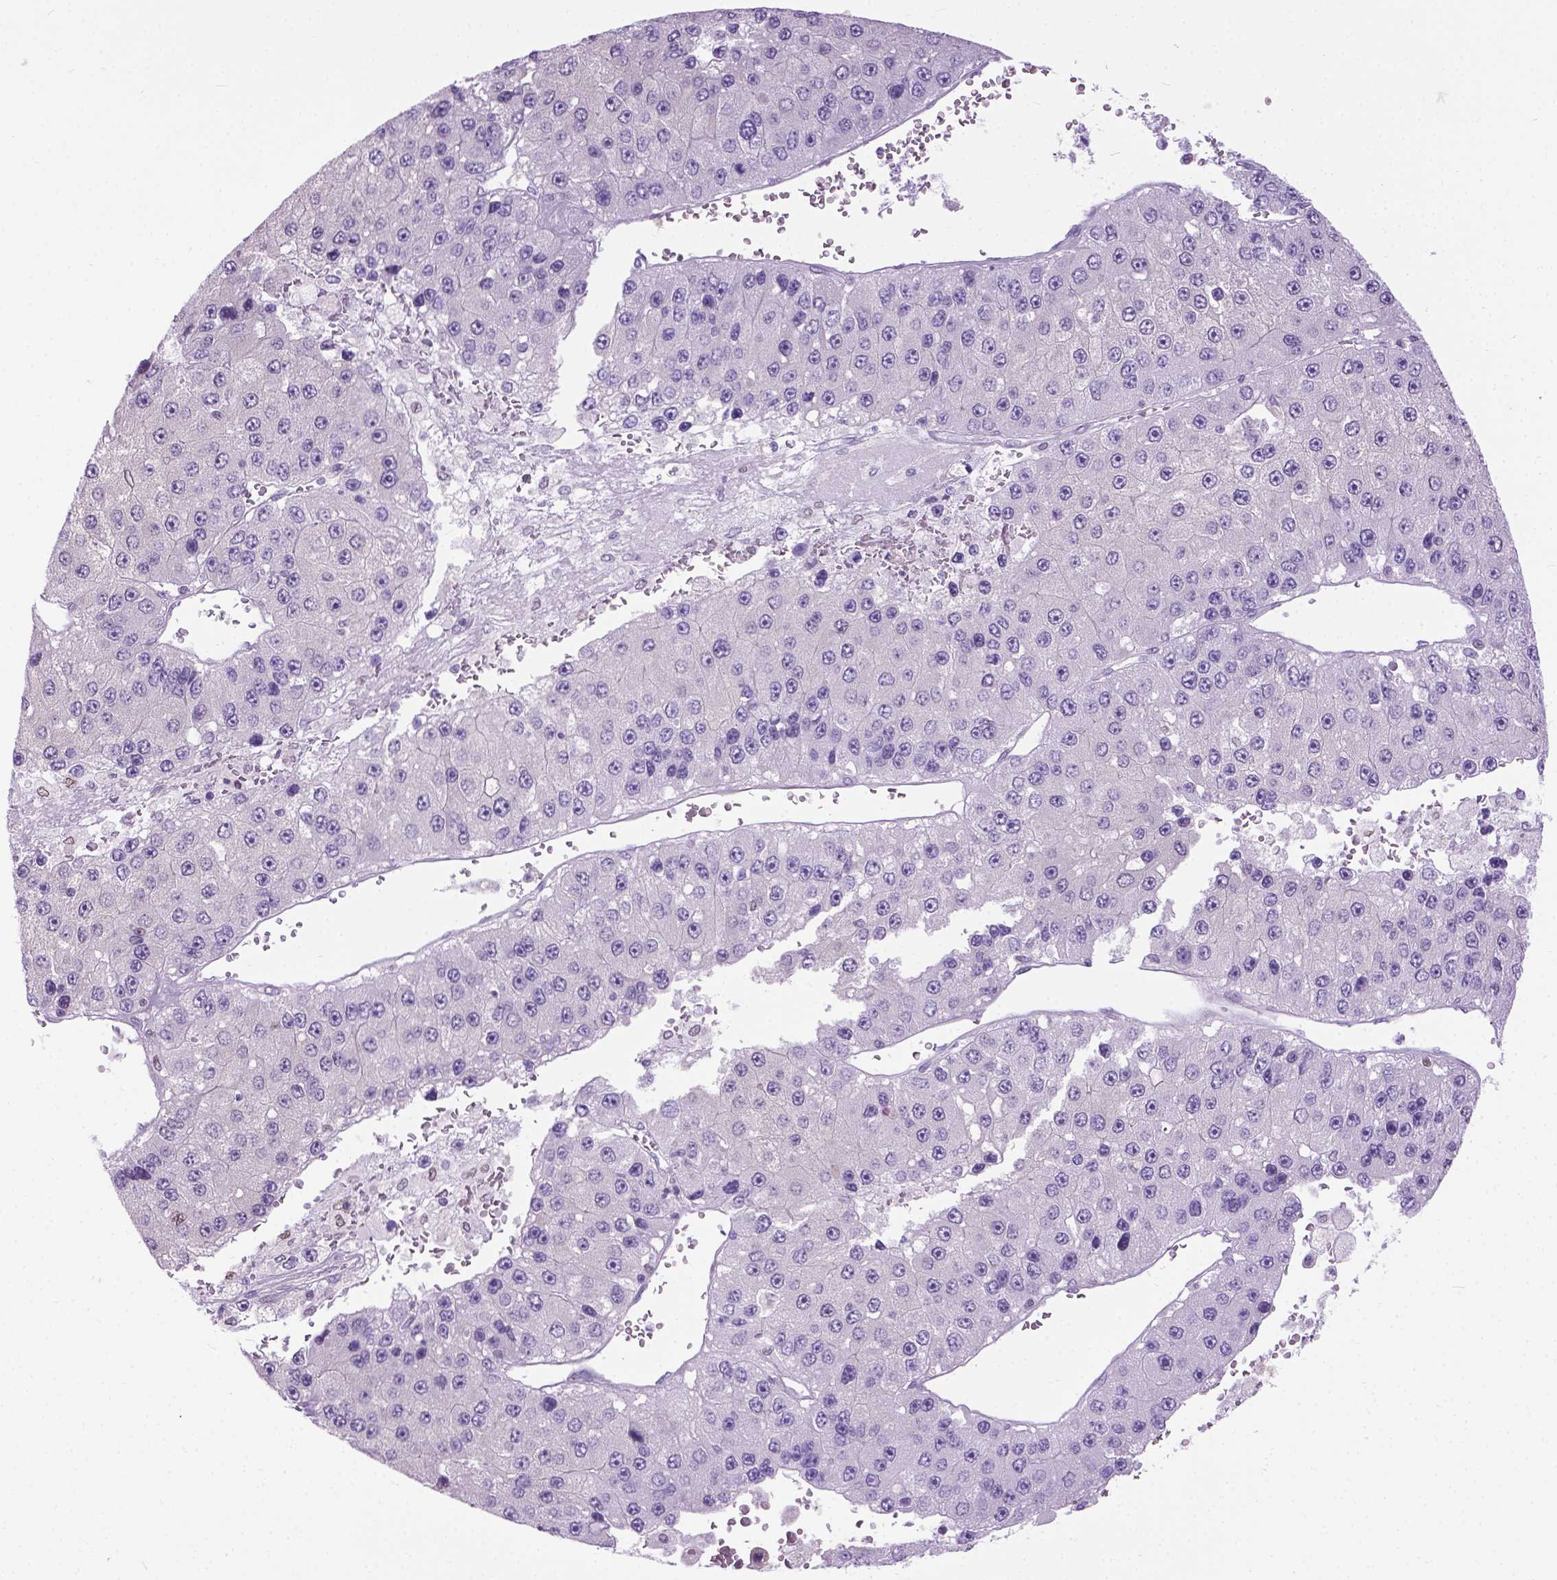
{"staining": {"intensity": "negative", "quantity": "none", "location": "none"}, "tissue": "liver cancer", "cell_type": "Tumor cells", "image_type": "cancer", "snomed": [{"axis": "morphology", "description": "Carcinoma, Hepatocellular, NOS"}, {"axis": "topography", "description": "Liver"}], "caption": "An immunohistochemistry (IHC) photomicrograph of liver hepatocellular carcinoma is shown. There is no staining in tumor cells of liver hepatocellular carcinoma. (DAB (3,3'-diaminobenzidine) immunohistochemistry (IHC) visualized using brightfield microscopy, high magnification).", "gene": "APCDD1L", "patient": {"sex": "female", "age": 73}}